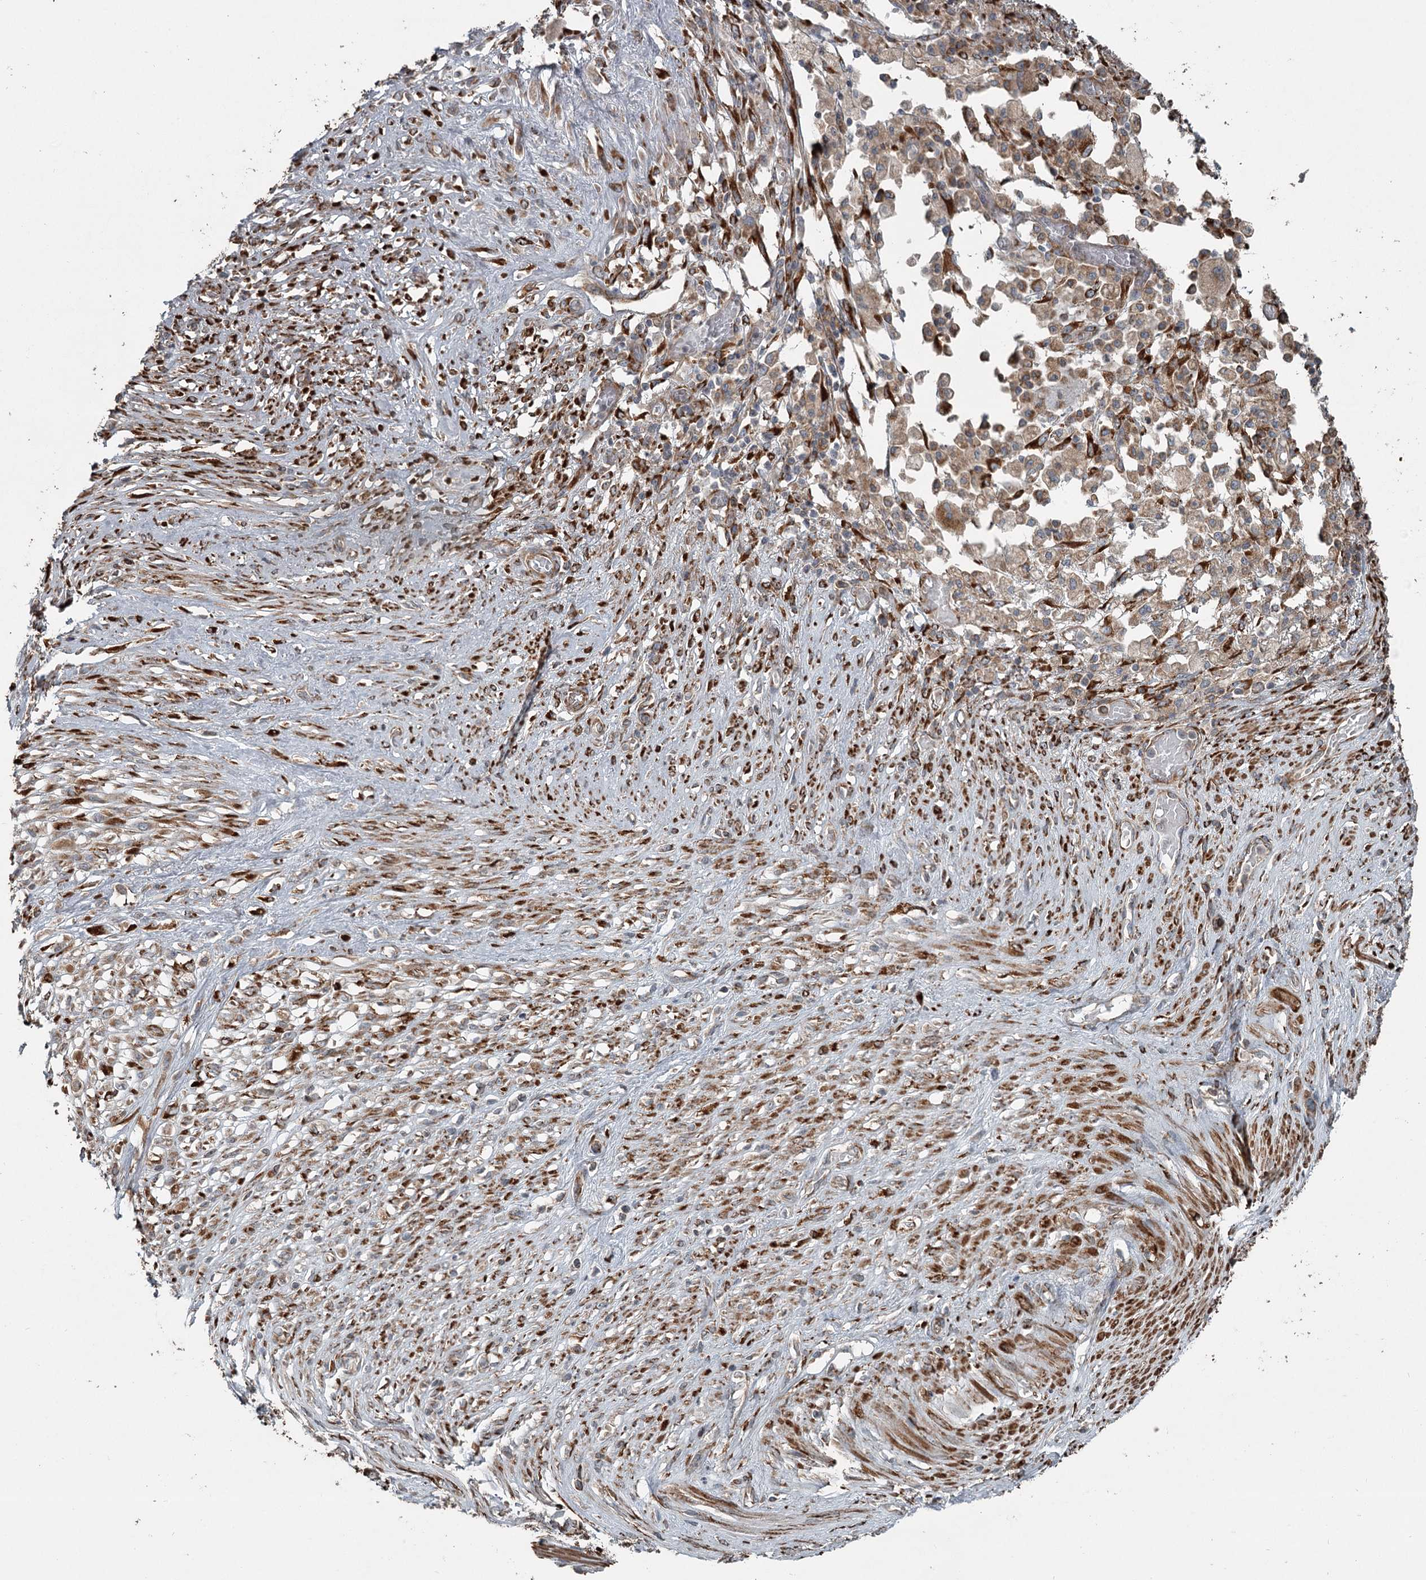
{"staining": {"intensity": "moderate", "quantity": ">75%", "location": "cytoplasmic/membranous"}, "tissue": "stomach cancer", "cell_type": "Tumor cells", "image_type": "cancer", "snomed": [{"axis": "morphology", "description": "Adenocarcinoma, NOS"}, {"axis": "morphology", "description": "Adenocarcinoma, High grade"}, {"axis": "topography", "description": "Stomach, upper"}, {"axis": "topography", "description": "Stomach, lower"}], "caption": "IHC staining of stomach adenocarcinoma, which shows medium levels of moderate cytoplasmic/membranous positivity in about >75% of tumor cells indicating moderate cytoplasmic/membranous protein positivity. The staining was performed using DAB (3,3'-diaminobenzidine) (brown) for protein detection and nuclei were counterstained in hematoxylin (blue).", "gene": "RASSF8", "patient": {"sex": "female", "age": 65}}